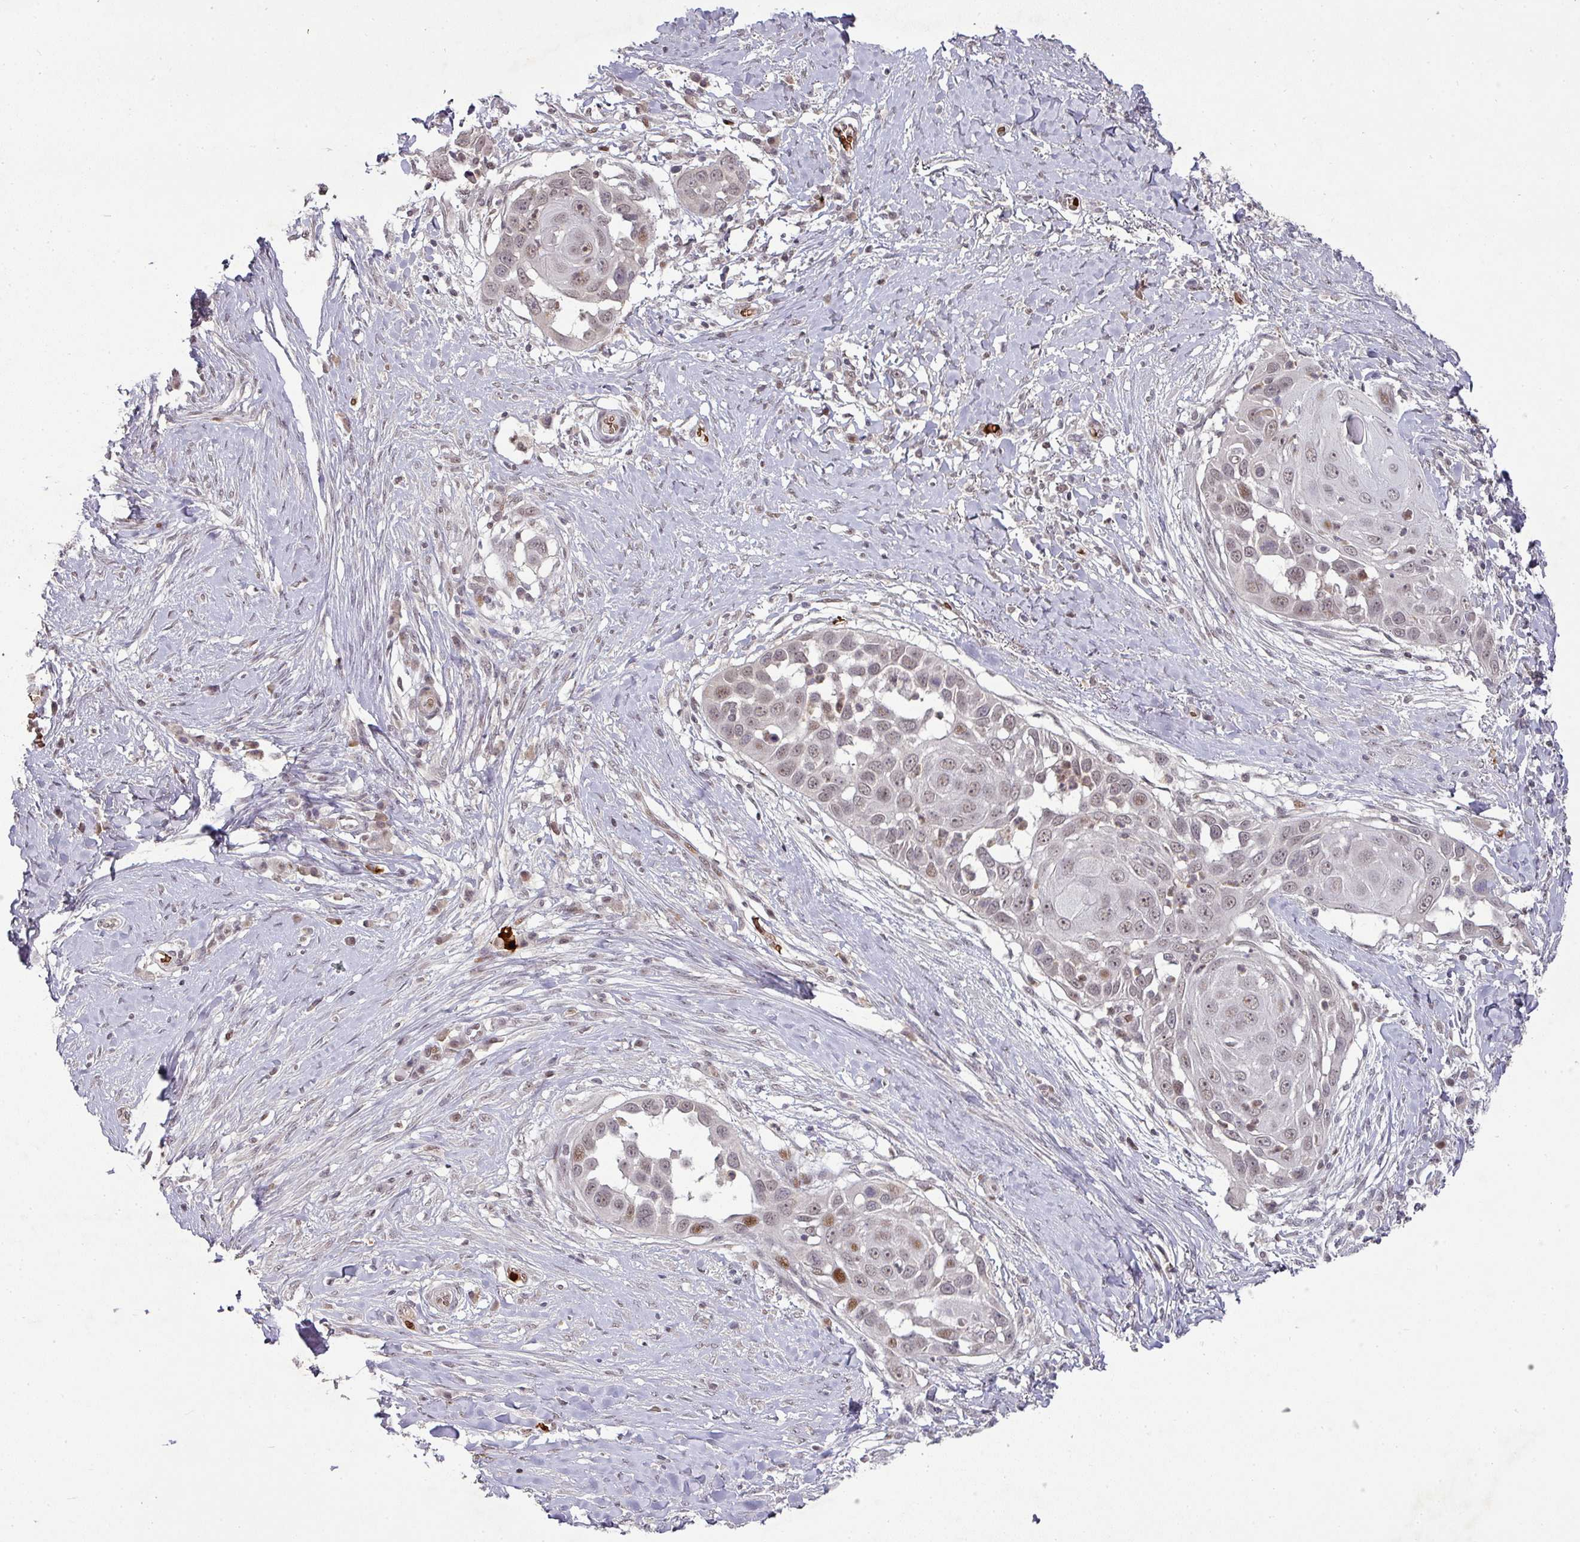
{"staining": {"intensity": "moderate", "quantity": "<25%", "location": "nuclear"}, "tissue": "skin cancer", "cell_type": "Tumor cells", "image_type": "cancer", "snomed": [{"axis": "morphology", "description": "Squamous cell carcinoma, NOS"}, {"axis": "topography", "description": "Skin"}], "caption": "Immunohistochemical staining of skin squamous cell carcinoma displays low levels of moderate nuclear protein positivity in approximately <25% of tumor cells.", "gene": "NEIL1", "patient": {"sex": "female", "age": 44}}